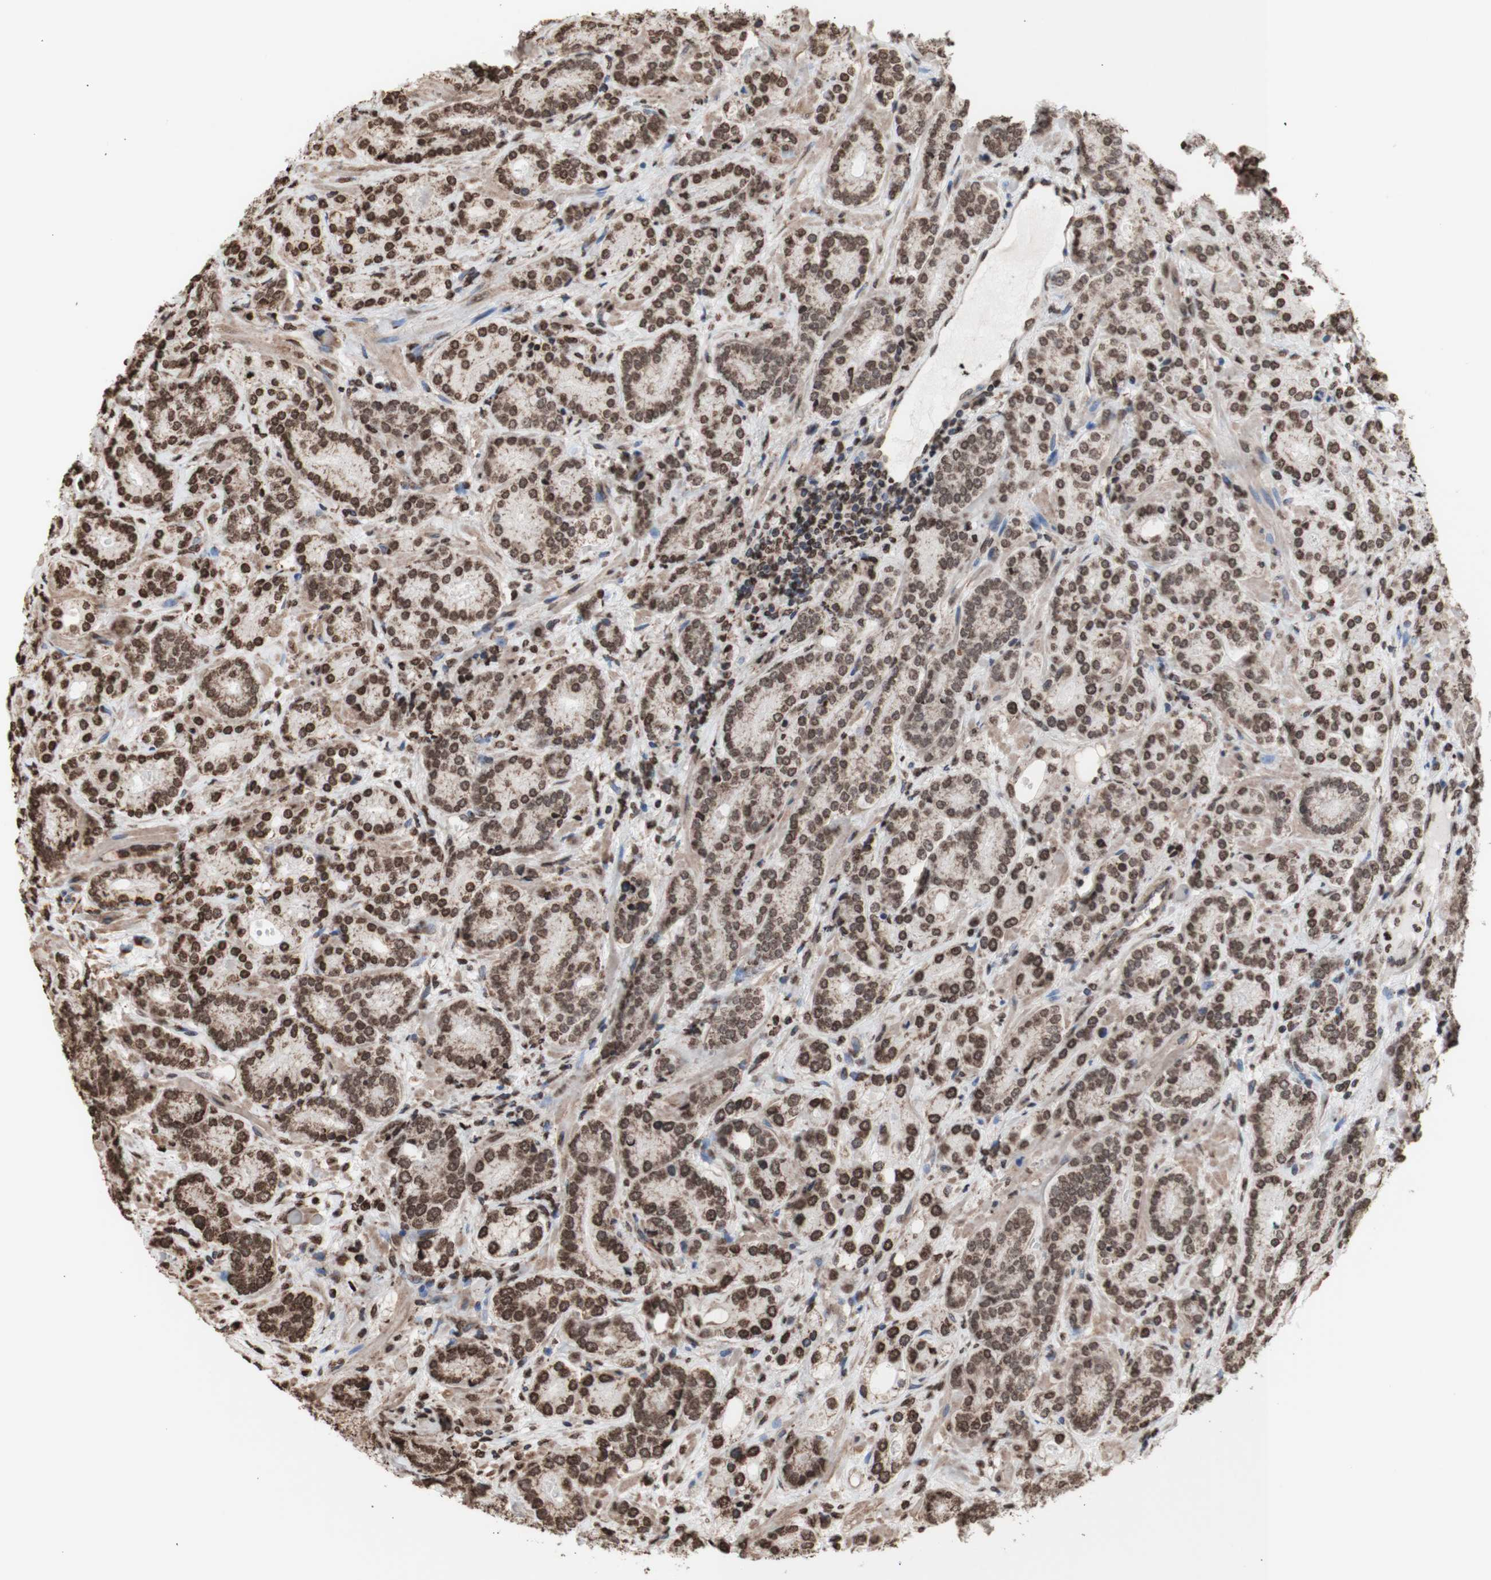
{"staining": {"intensity": "moderate", "quantity": ">75%", "location": "nuclear"}, "tissue": "prostate cancer", "cell_type": "Tumor cells", "image_type": "cancer", "snomed": [{"axis": "morphology", "description": "Adenocarcinoma, High grade"}, {"axis": "topography", "description": "Prostate"}], "caption": "IHC (DAB (3,3'-diaminobenzidine)) staining of prostate cancer shows moderate nuclear protein expression in approximately >75% of tumor cells.", "gene": "SNAI2", "patient": {"sex": "male", "age": 61}}